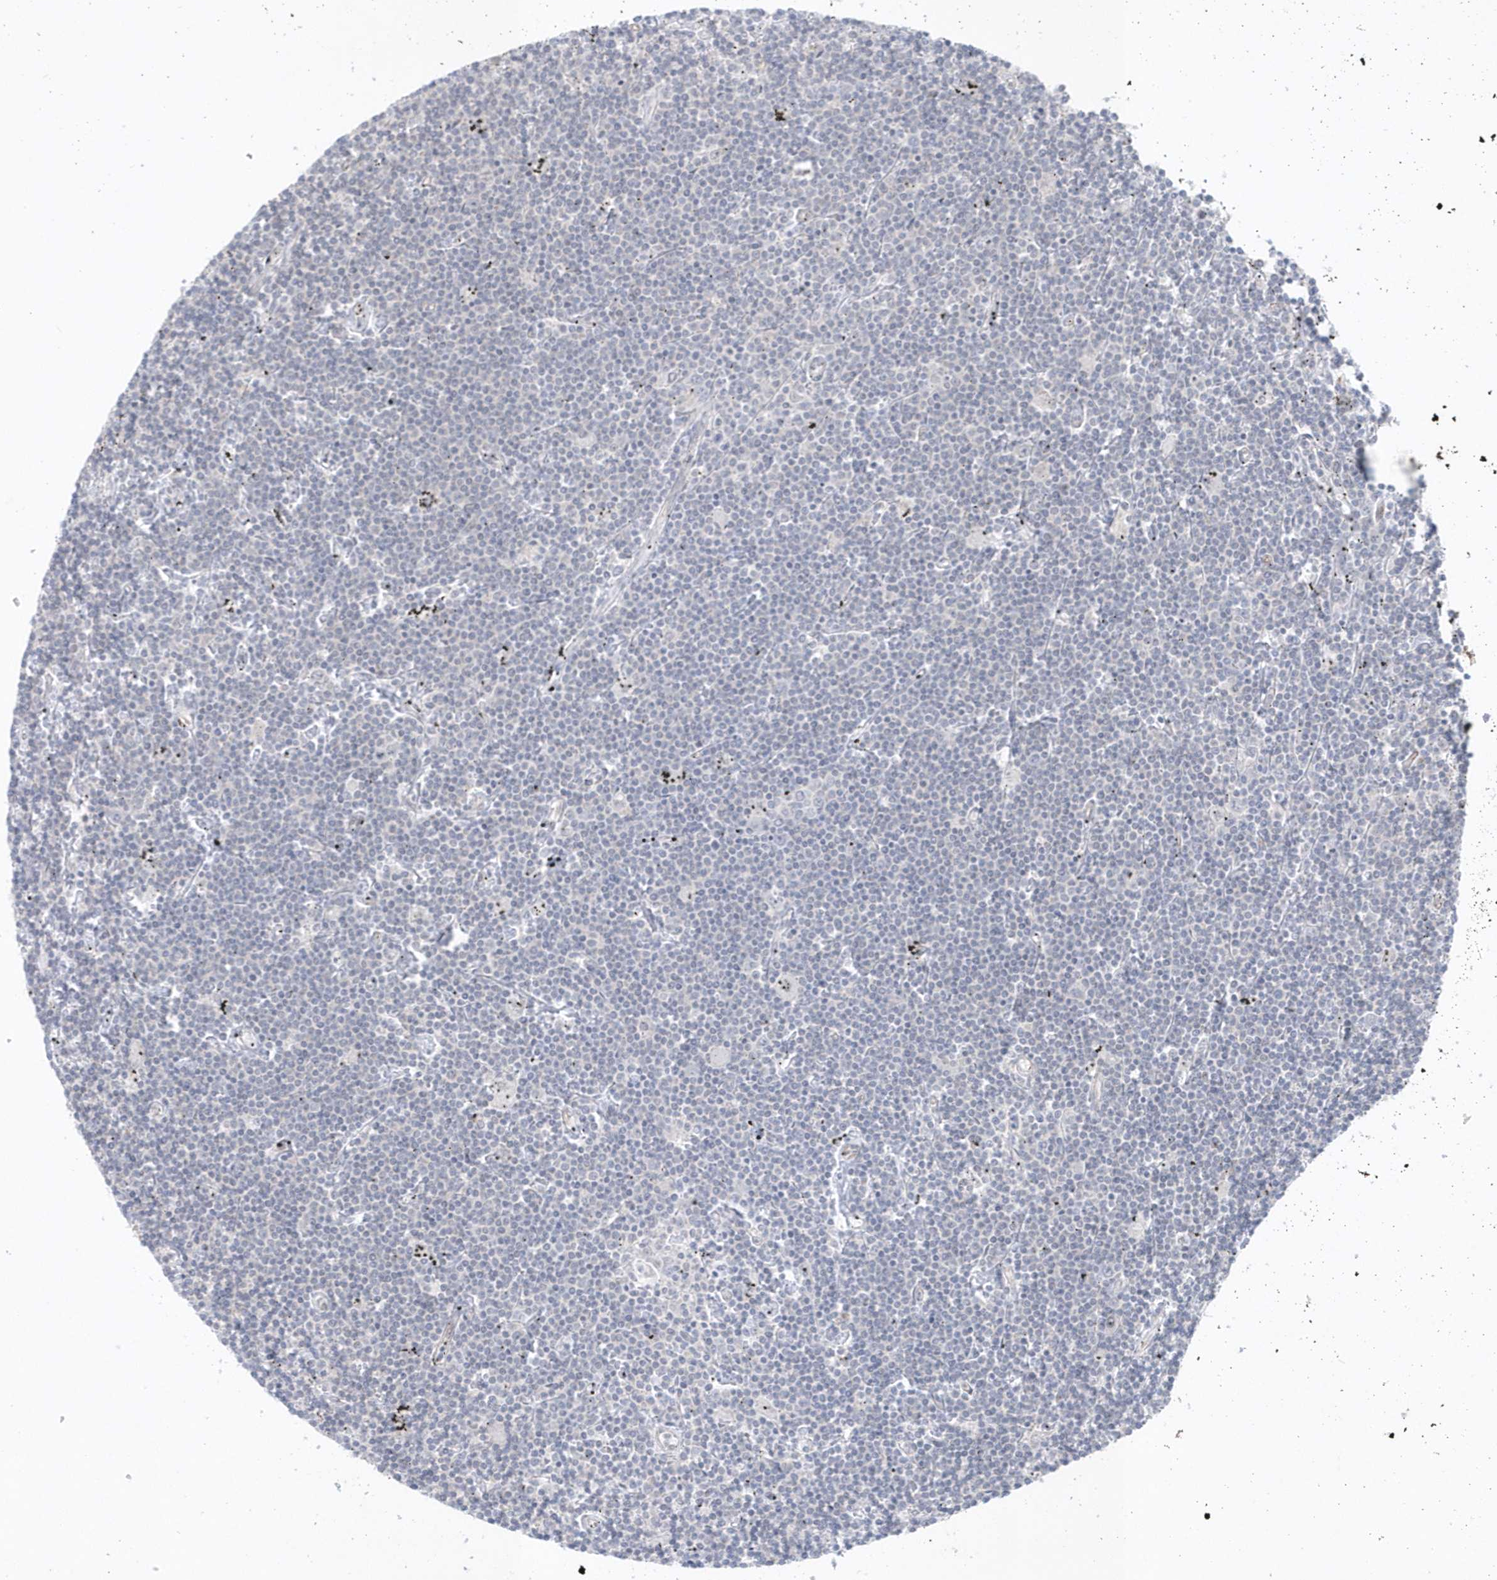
{"staining": {"intensity": "negative", "quantity": "none", "location": "none"}, "tissue": "lymphoma", "cell_type": "Tumor cells", "image_type": "cancer", "snomed": [{"axis": "morphology", "description": "Malignant lymphoma, non-Hodgkin's type, Low grade"}, {"axis": "topography", "description": "Spleen"}], "caption": "A micrograph of lymphoma stained for a protein shows no brown staining in tumor cells.", "gene": "DHX57", "patient": {"sex": "male", "age": 76}}